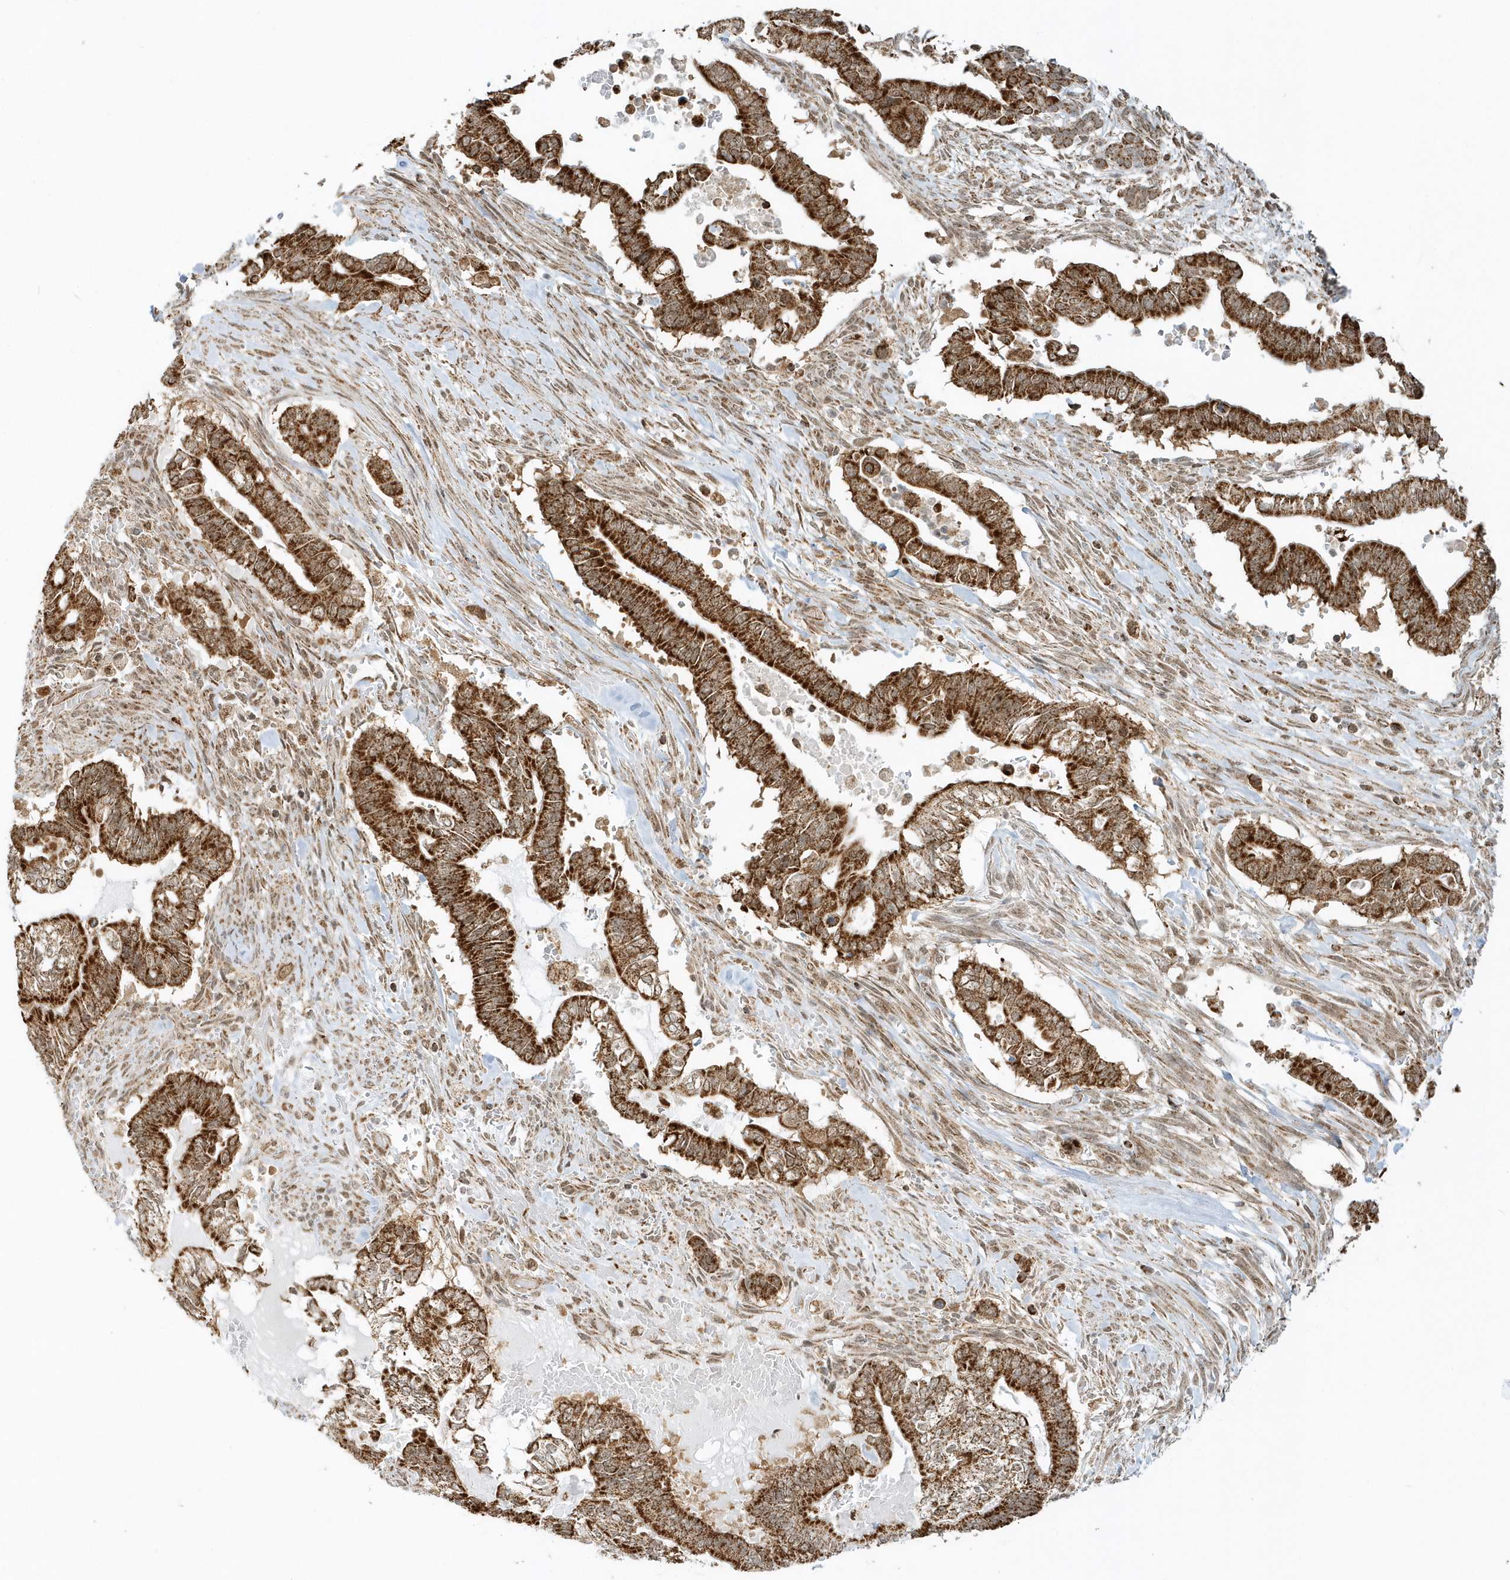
{"staining": {"intensity": "strong", "quantity": ">75%", "location": "cytoplasmic/membranous"}, "tissue": "pancreatic cancer", "cell_type": "Tumor cells", "image_type": "cancer", "snomed": [{"axis": "morphology", "description": "Adenocarcinoma, NOS"}, {"axis": "topography", "description": "Pancreas"}], "caption": "This is an image of IHC staining of pancreatic adenocarcinoma, which shows strong expression in the cytoplasmic/membranous of tumor cells.", "gene": "PSMD6", "patient": {"sex": "male", "age": 68}}